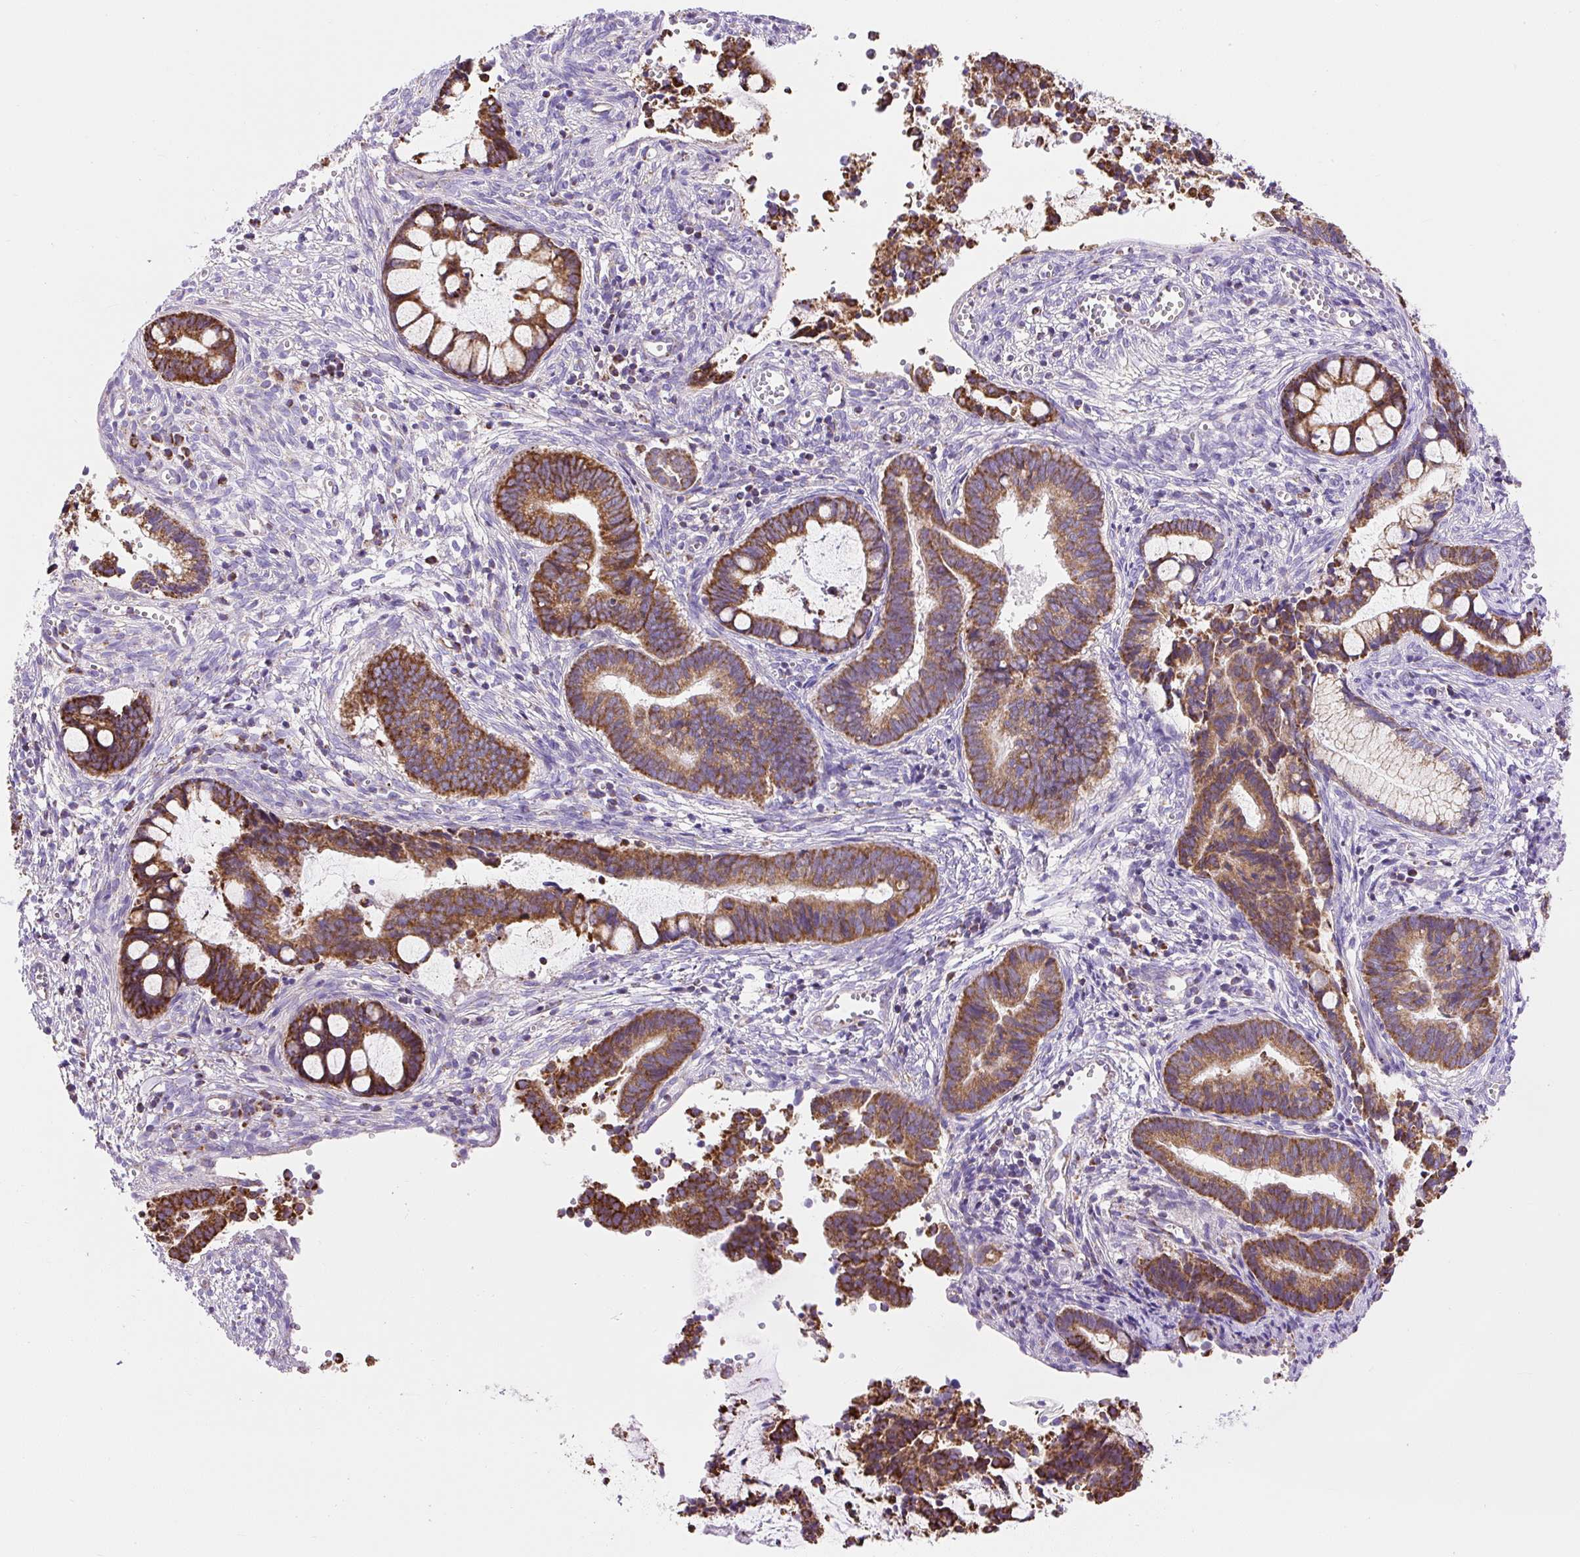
{"staining": {"intensity": "moderate", "quantity": "25%-75%", "location": "cytoplasmic/membranous"}, "tissue": "cervical cancer", "cell_type": "Tumor cells", "image_type": "cancer", "snomed": [{"axis": "morphology", "description": "Adenocarcinoma, NOS"}, {"axis": "topography", "description": "Cervix"}], "caption": "This is a histology image of immunohistochemistry staining of adenocarcinoma (cervical), which shows moderate positivity in the cytoplasmic/membranous of tumor cells.", "gene": "DAAM2", "patient": {"sex": "female", "age": 44}}